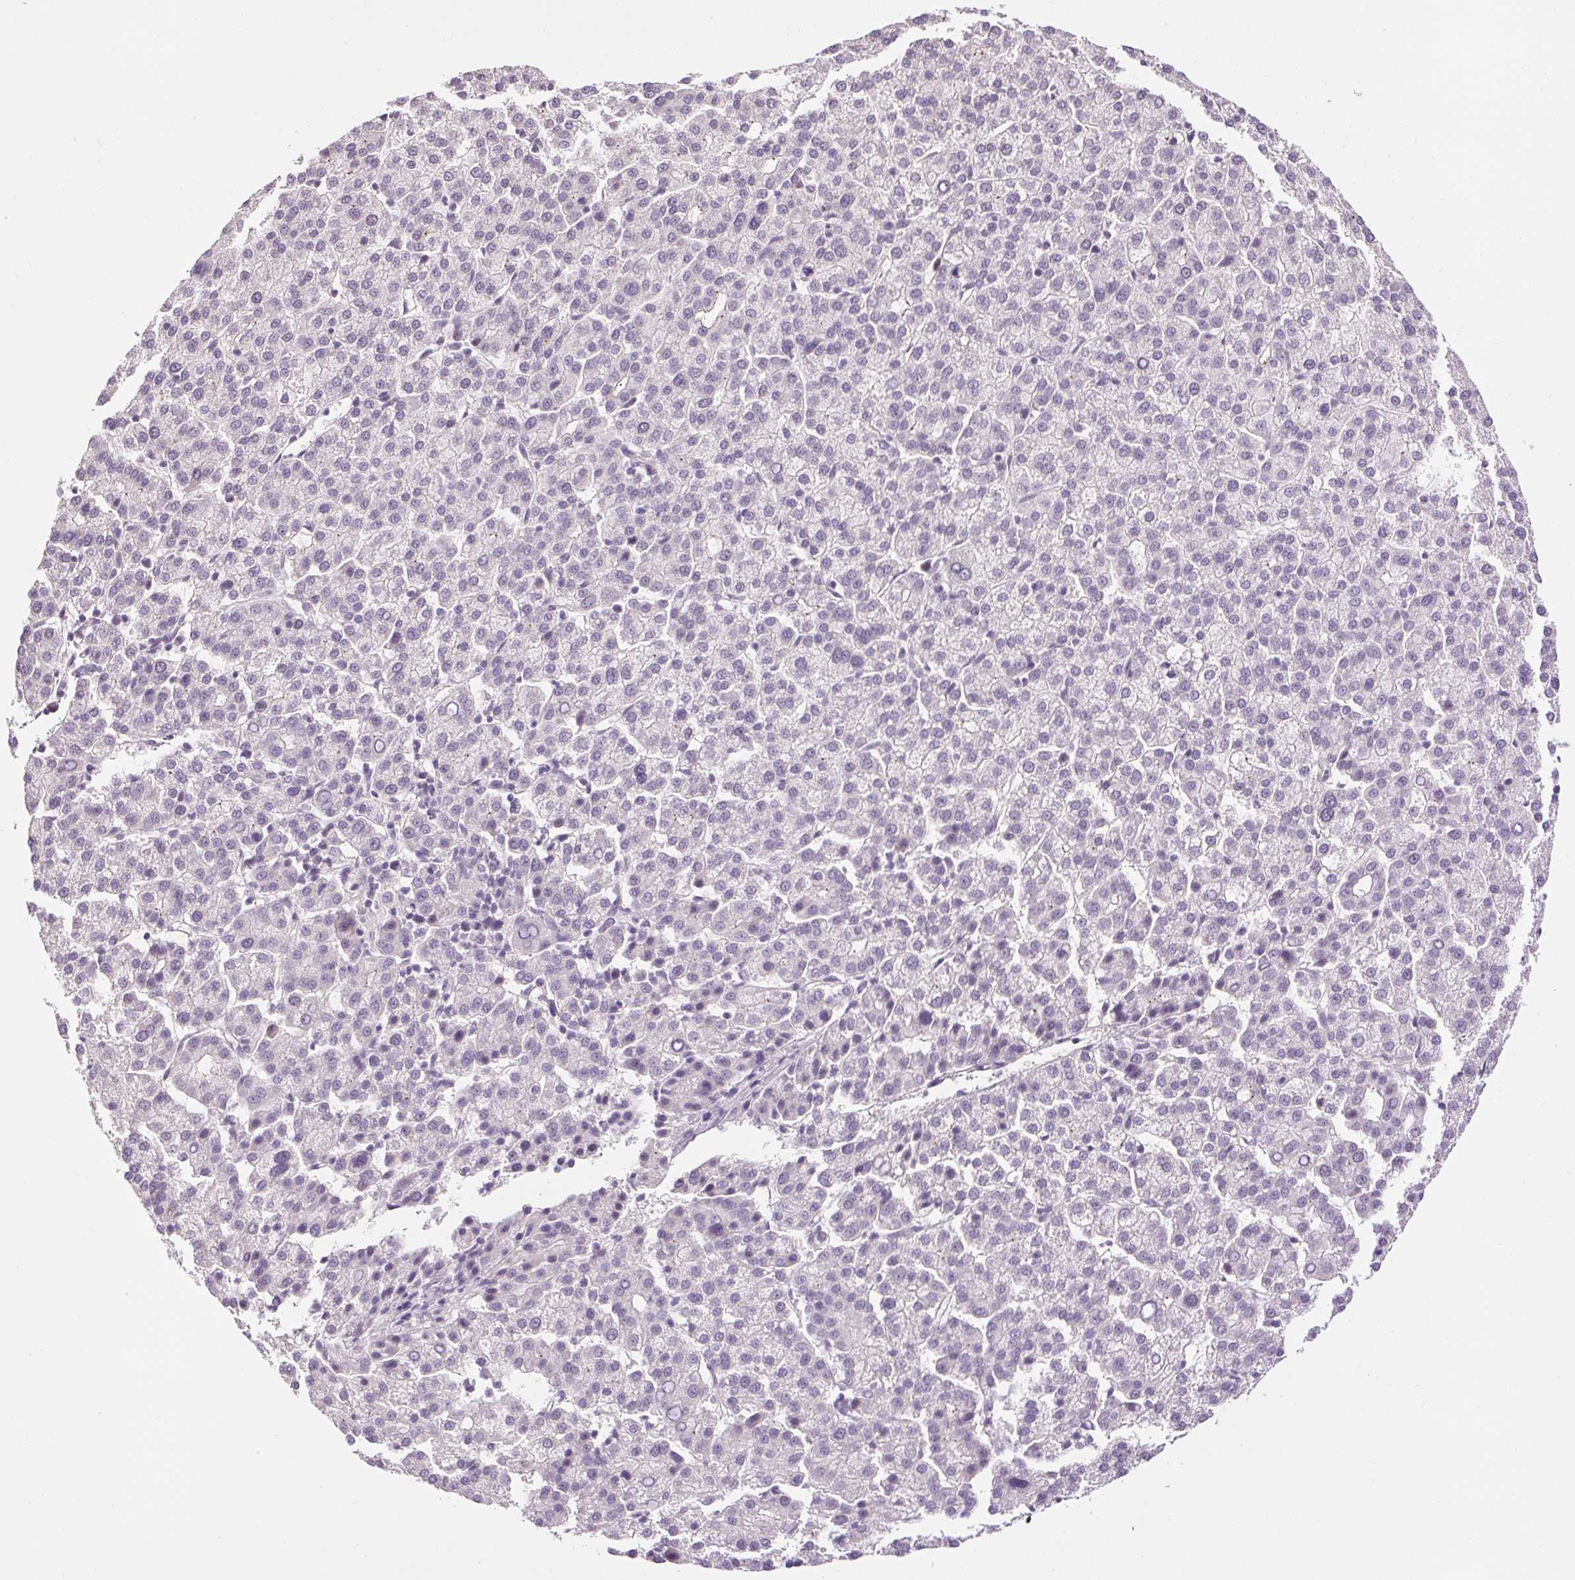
{"staining": {"intensity": "negative", "quantity": "none", "location": "none"}, "tissue": "liver cancer", "cell_type": "Tumor cells", "image_type": "cancer", "snomed": [{"axis": "morphology", "description": "Carcinoma, Hepatocellular, NOS"}, {"axis": "topography", "description": "Liver"}], "caption": "Immunohistochemistry image of human liver hepatocellular carcinoma stained for a protein (brown), which displays no positivity in tumor cells.", "gene": "RACGAP1", "patient": {"sex": "female", "age": 58}}